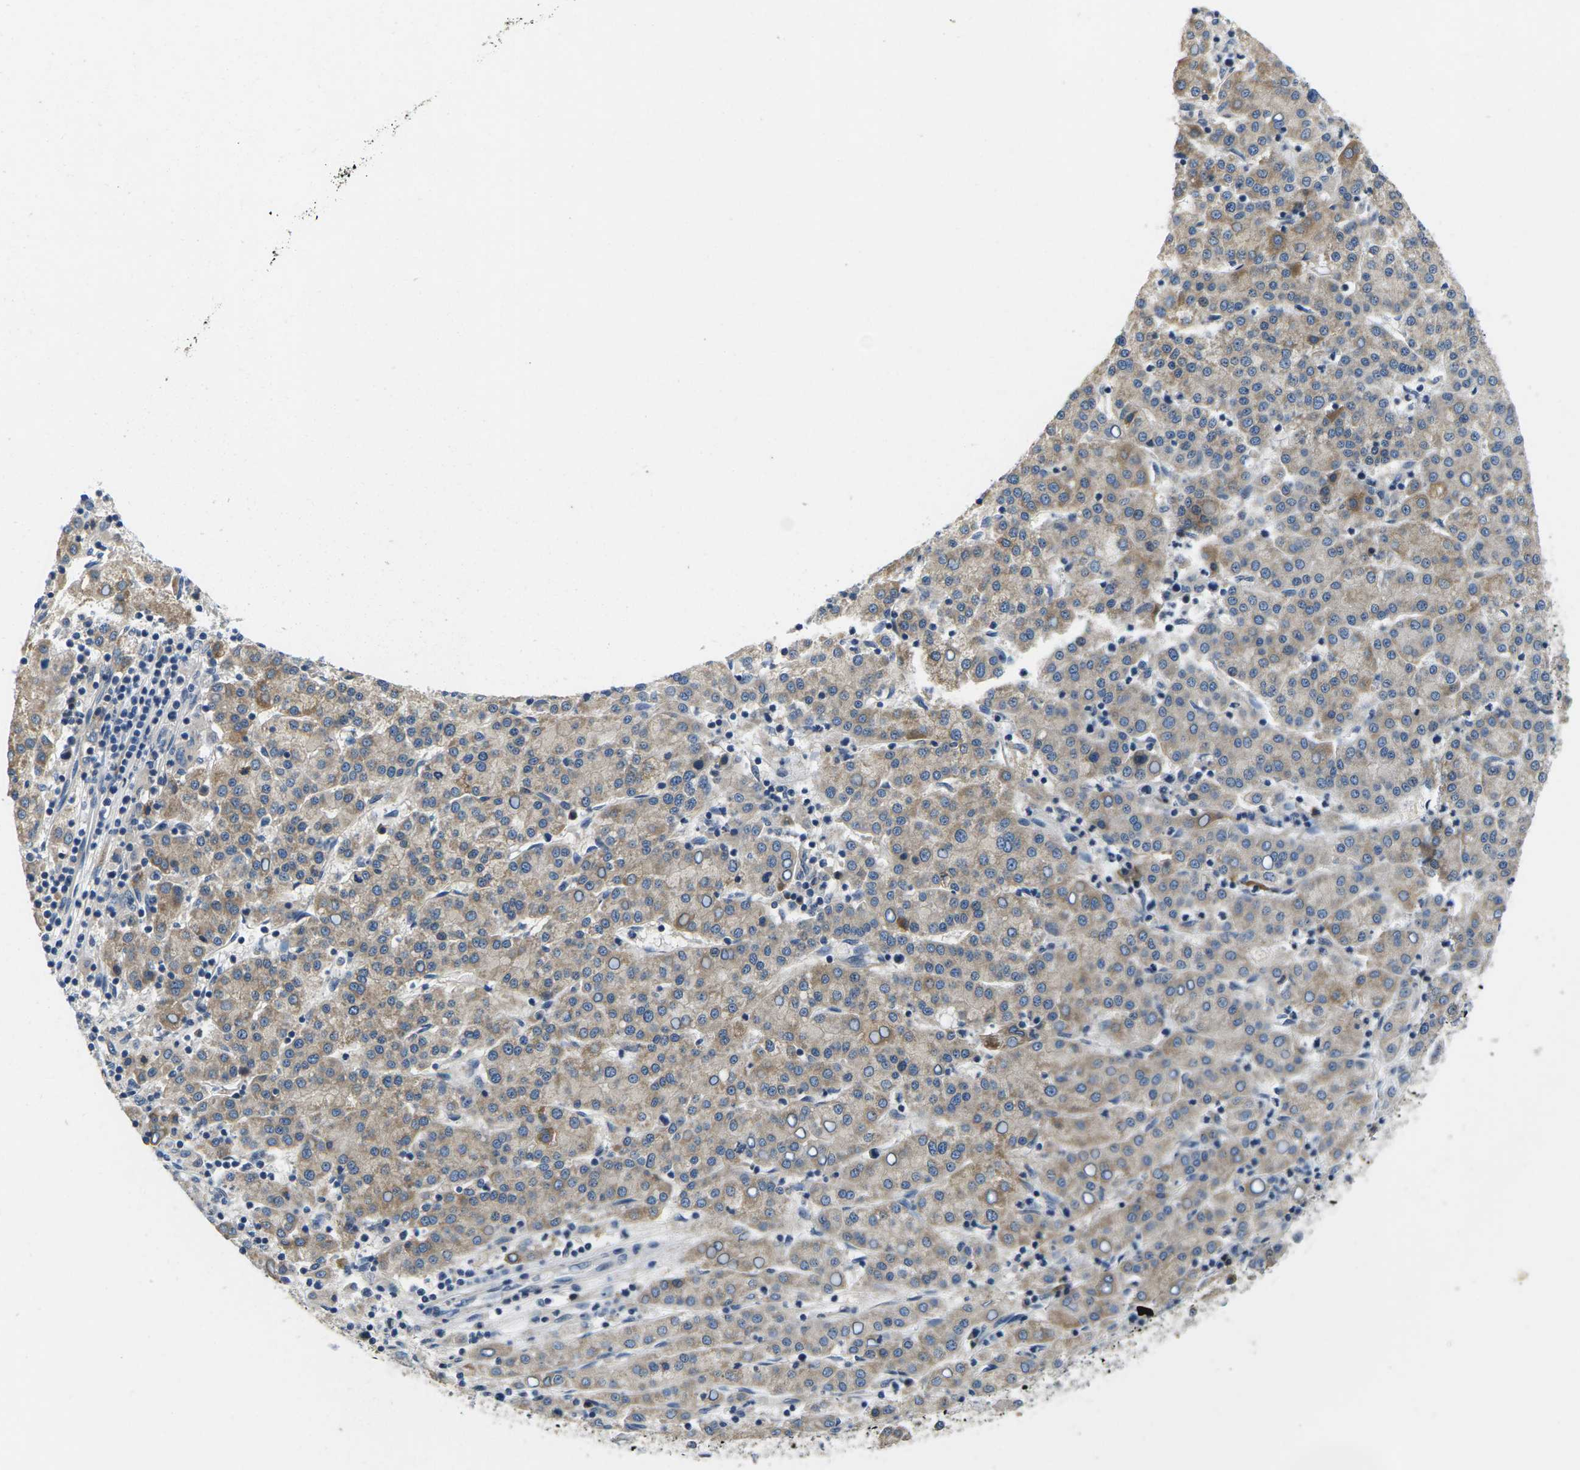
{"staining": {"intensity": "weak", "quantity": ">75%", "location": "cytoplasmic/membranous"}, "tissue": "liver cancer", "cell_type": "Tumor cells", "image_type": "cancer", "snomed": [{"axis": "morphology", "description": "Carcinoma, Hepatocellular, NOS"}, {"axis": "topography", "description": "Liver"}], "caption": "The image demonstrates a brown stain indicating the presence of a protein in the cytoplasmic/membranous of tumor cells in liver cancer.", "gene": "ERGIC3", "patient": {"sex": "female", "age": 58}}